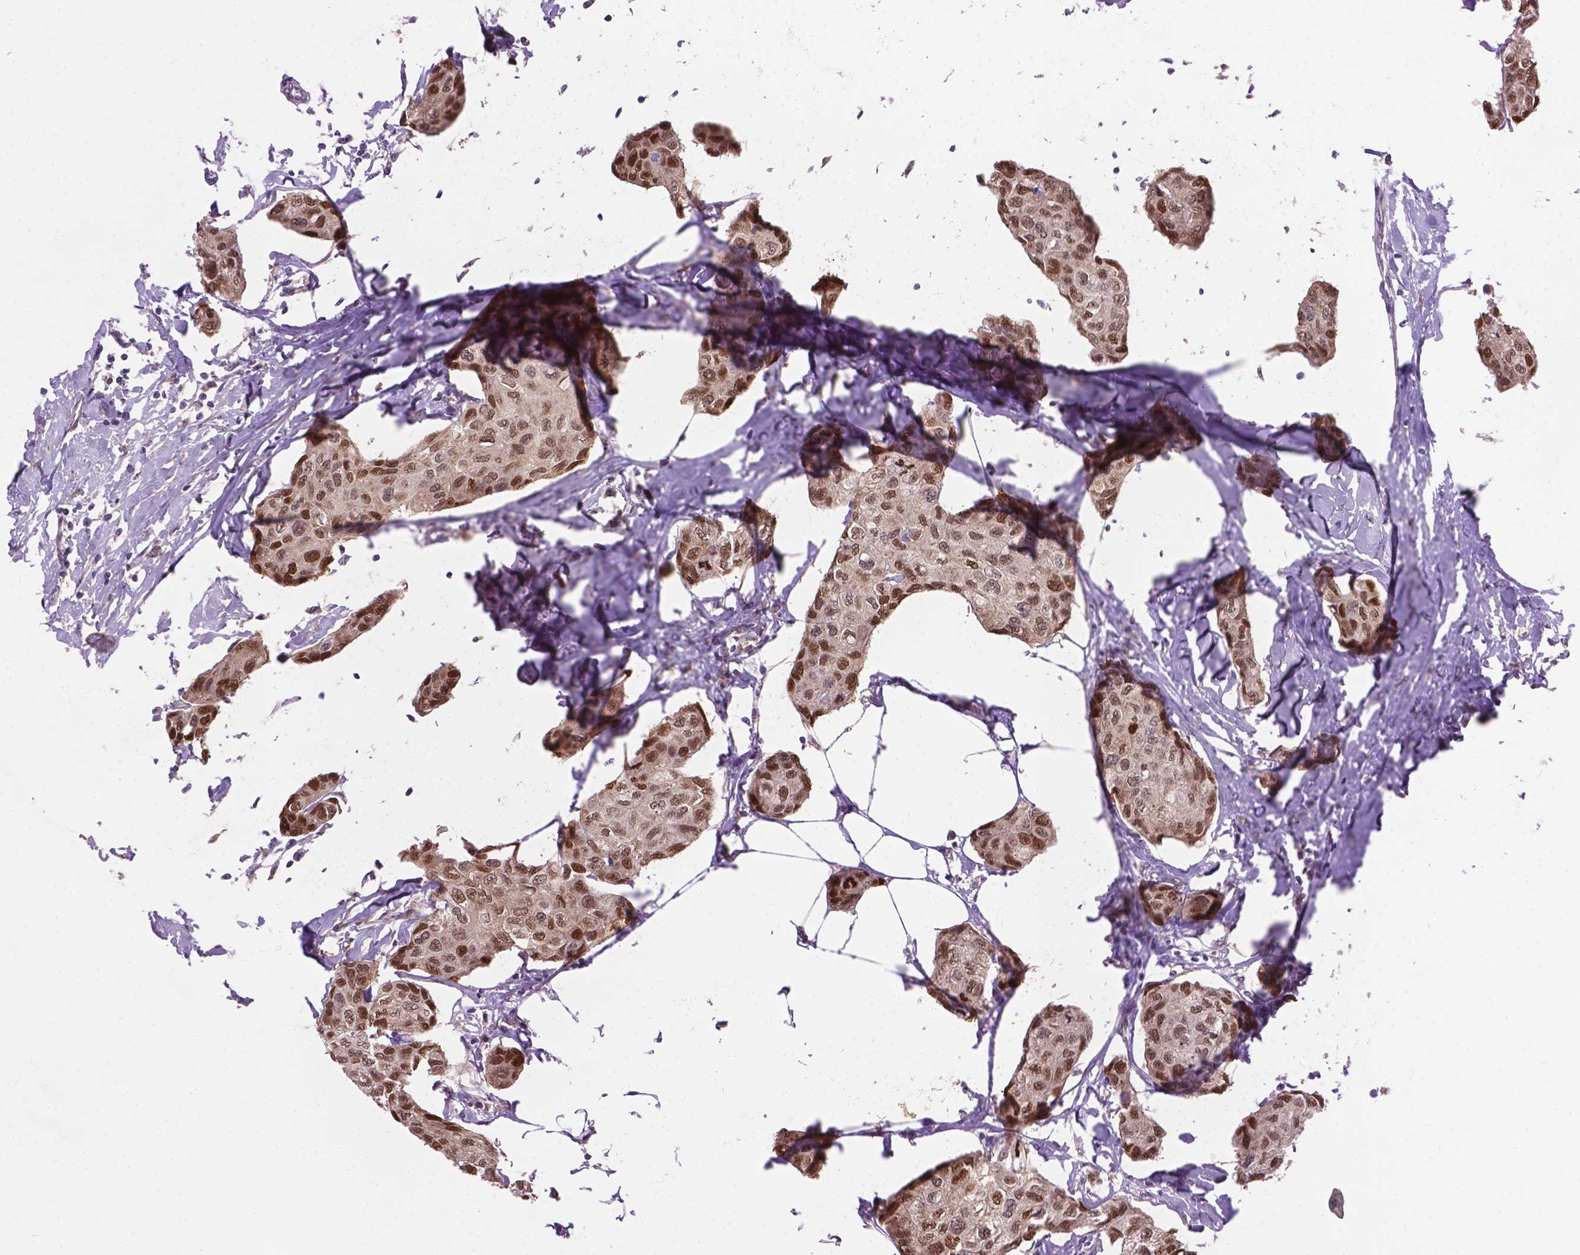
{"staining": {"intensity": "moderate", "quantity": ">75%", "location": "nuclear"}, "tissue": "breast cancer", "cell_type": "Tumor cells", "image_type": "cancer", "snomed": [{"axis": "morphology", "description": "Duct carcinoma"}, {"axis": "topography", "description": "Breast"}], "caption": "About >75% of tumor cells in breast infiltrating ductal carcinoma demonstrate moderate nuclear protein positivity as visualized by brown immunohistochemical staining.", "gene": "IRF6", "patient": {"sex": "female", "age": 80}}